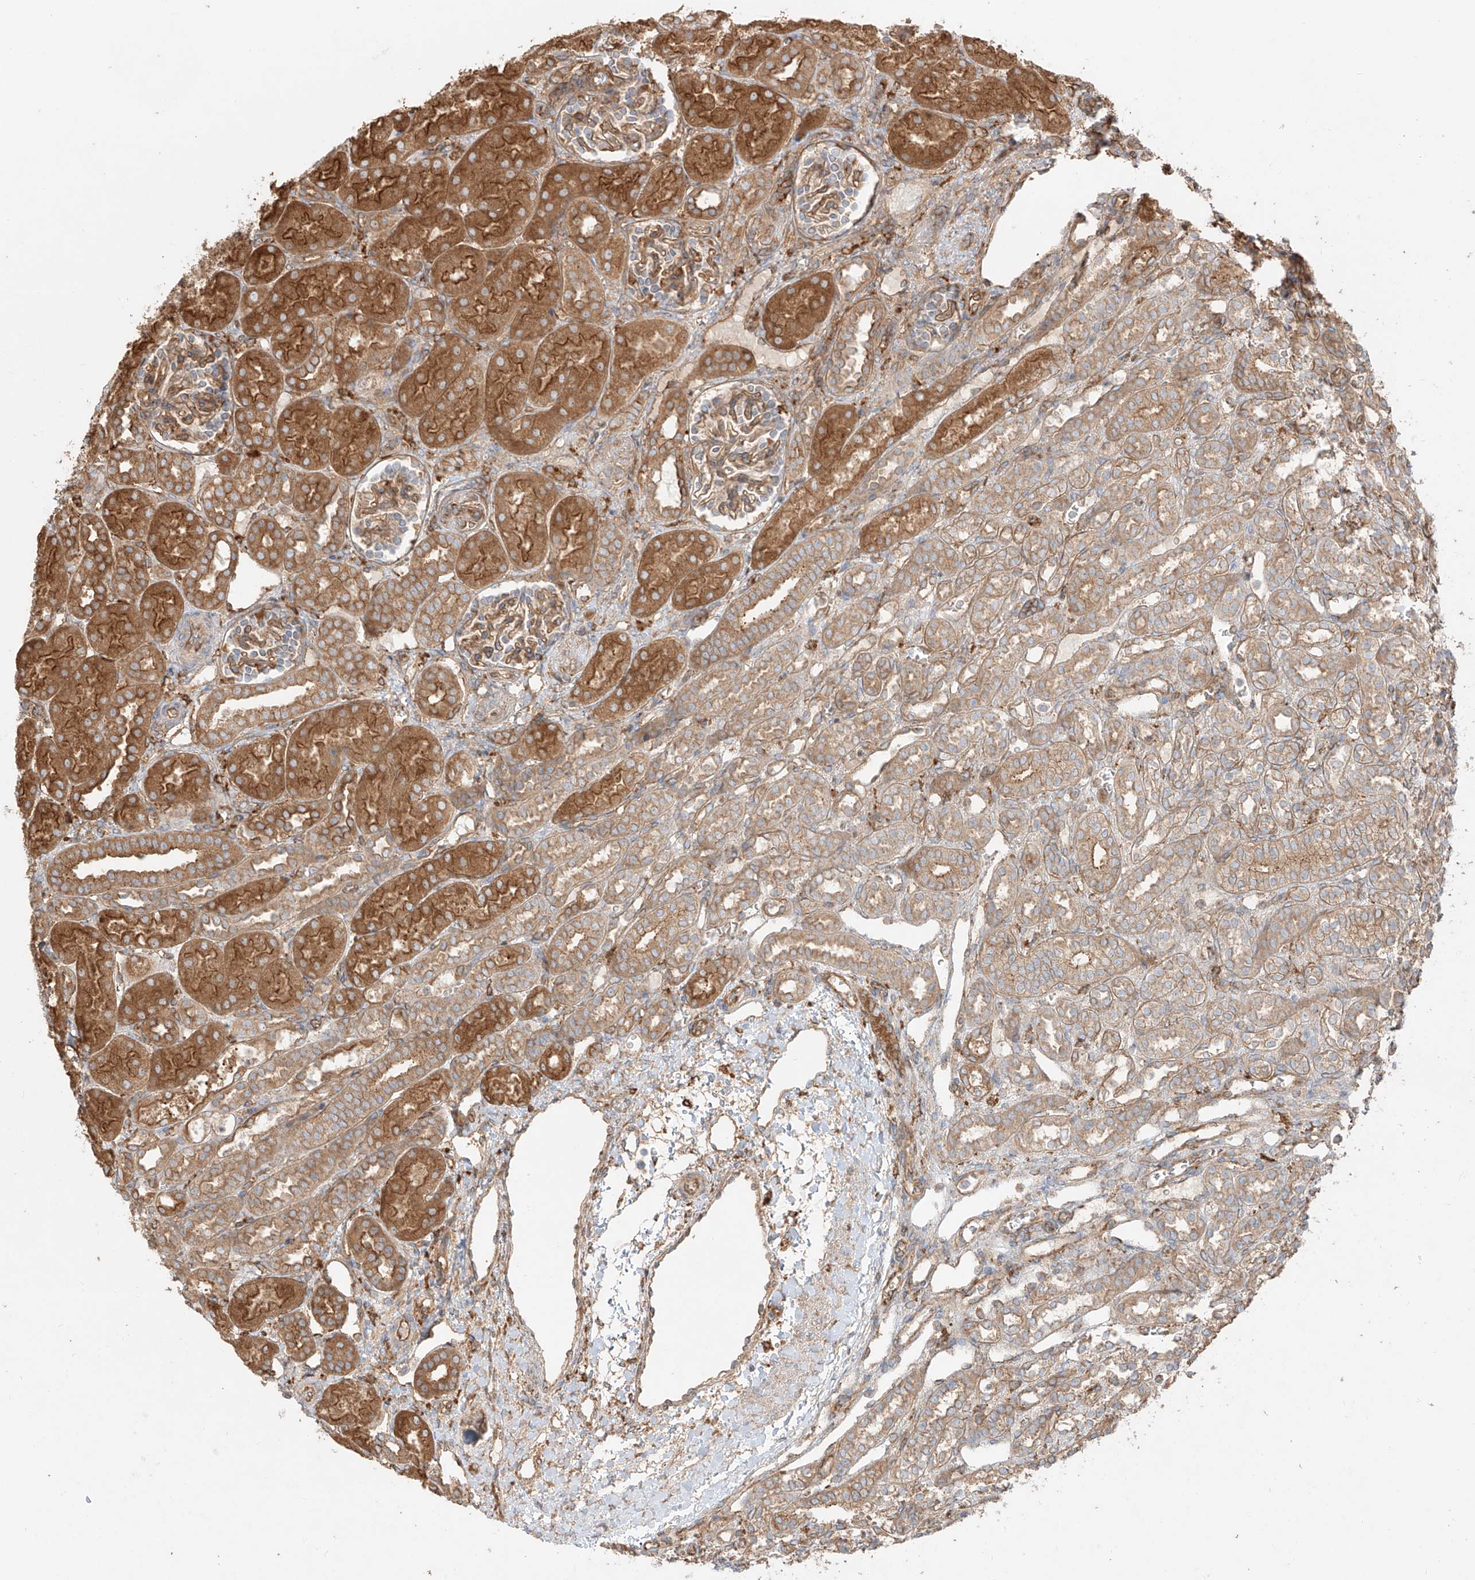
{"staining": {"intensity": "moderate", "quantity": ">75%", "location": "cytoplasmic/membranous"}, "tissue": "kidney", "cell_type": "Cells in glomeruli", "image_type": "normal", "snomed": [{"axis": "morphology", "description": "Normal tissue, NOS"}, {"axis": "morphology", "description": "Neoplasm, malignant, NOS"}, {"axis": "topography", "description": "Kidney"}], "caption": "Protein positivity by immunohistochemistry reveals moderate cytoplasmic/membranous expression in about >75% of cells in glomeruli in benign kidney.", "gene": "SNX9", "patient": {"sex": "female", "age": 1}}